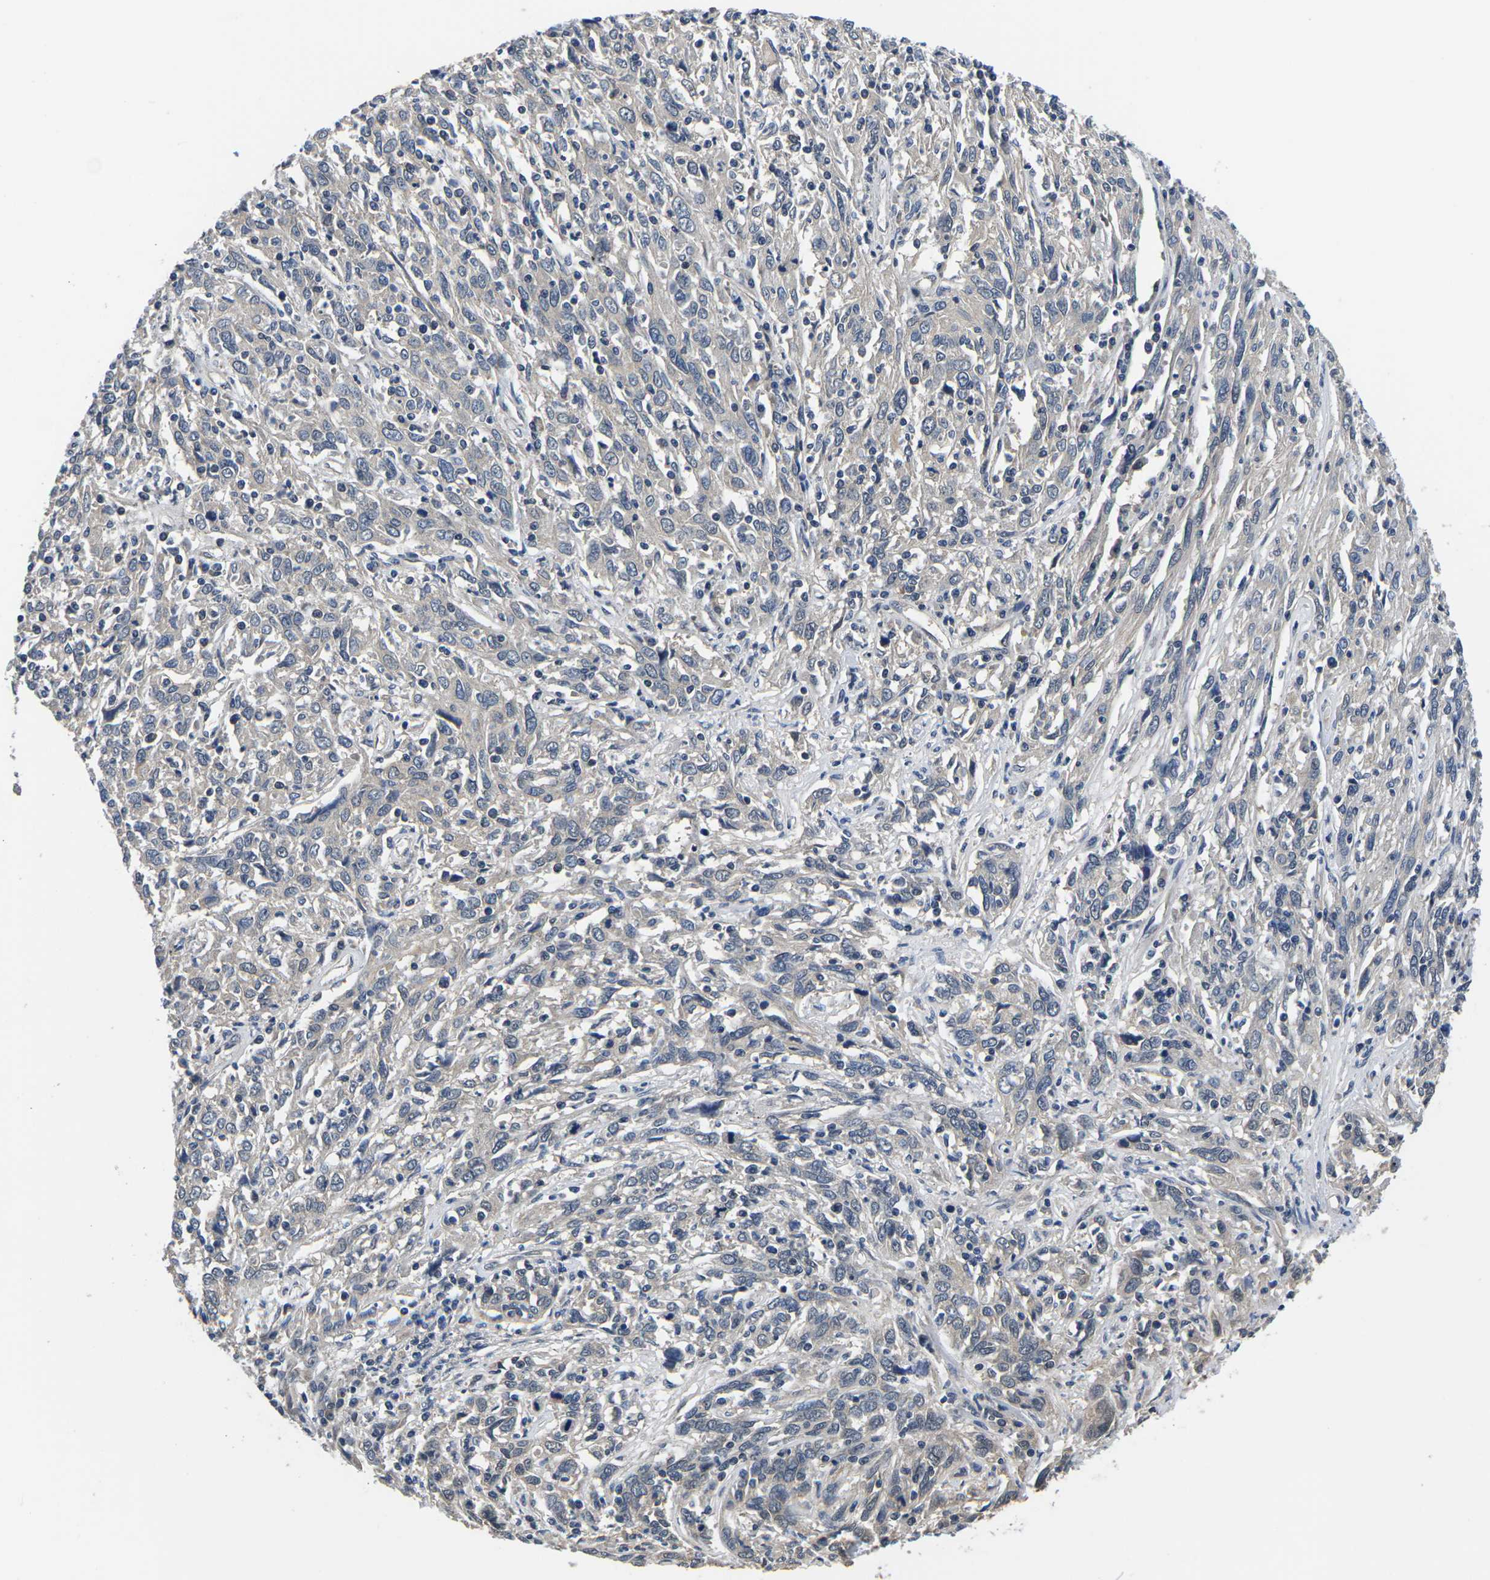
{"staining": {"intensity": "negative", "quantity": "none", "location": "none"}, "tissue": "cervical cancer", "cell_type": "Tumor cells", "image_type": "cancer", "snomed": [{"axis": "morphology", "description": "Squamous cell carcinoma, NOS"}, {"axis": "topography", "description": "Cervix"}], "caption": "An immunohistochemistry (IHC) image of cervical cancer (squamous cell carcinoma) is shown. There is no staining in tumor cells of cervical cancer (squamous cell carcinoma).", "gene": "GSK3B", "patient": {"sex": "female", "age": 46}}